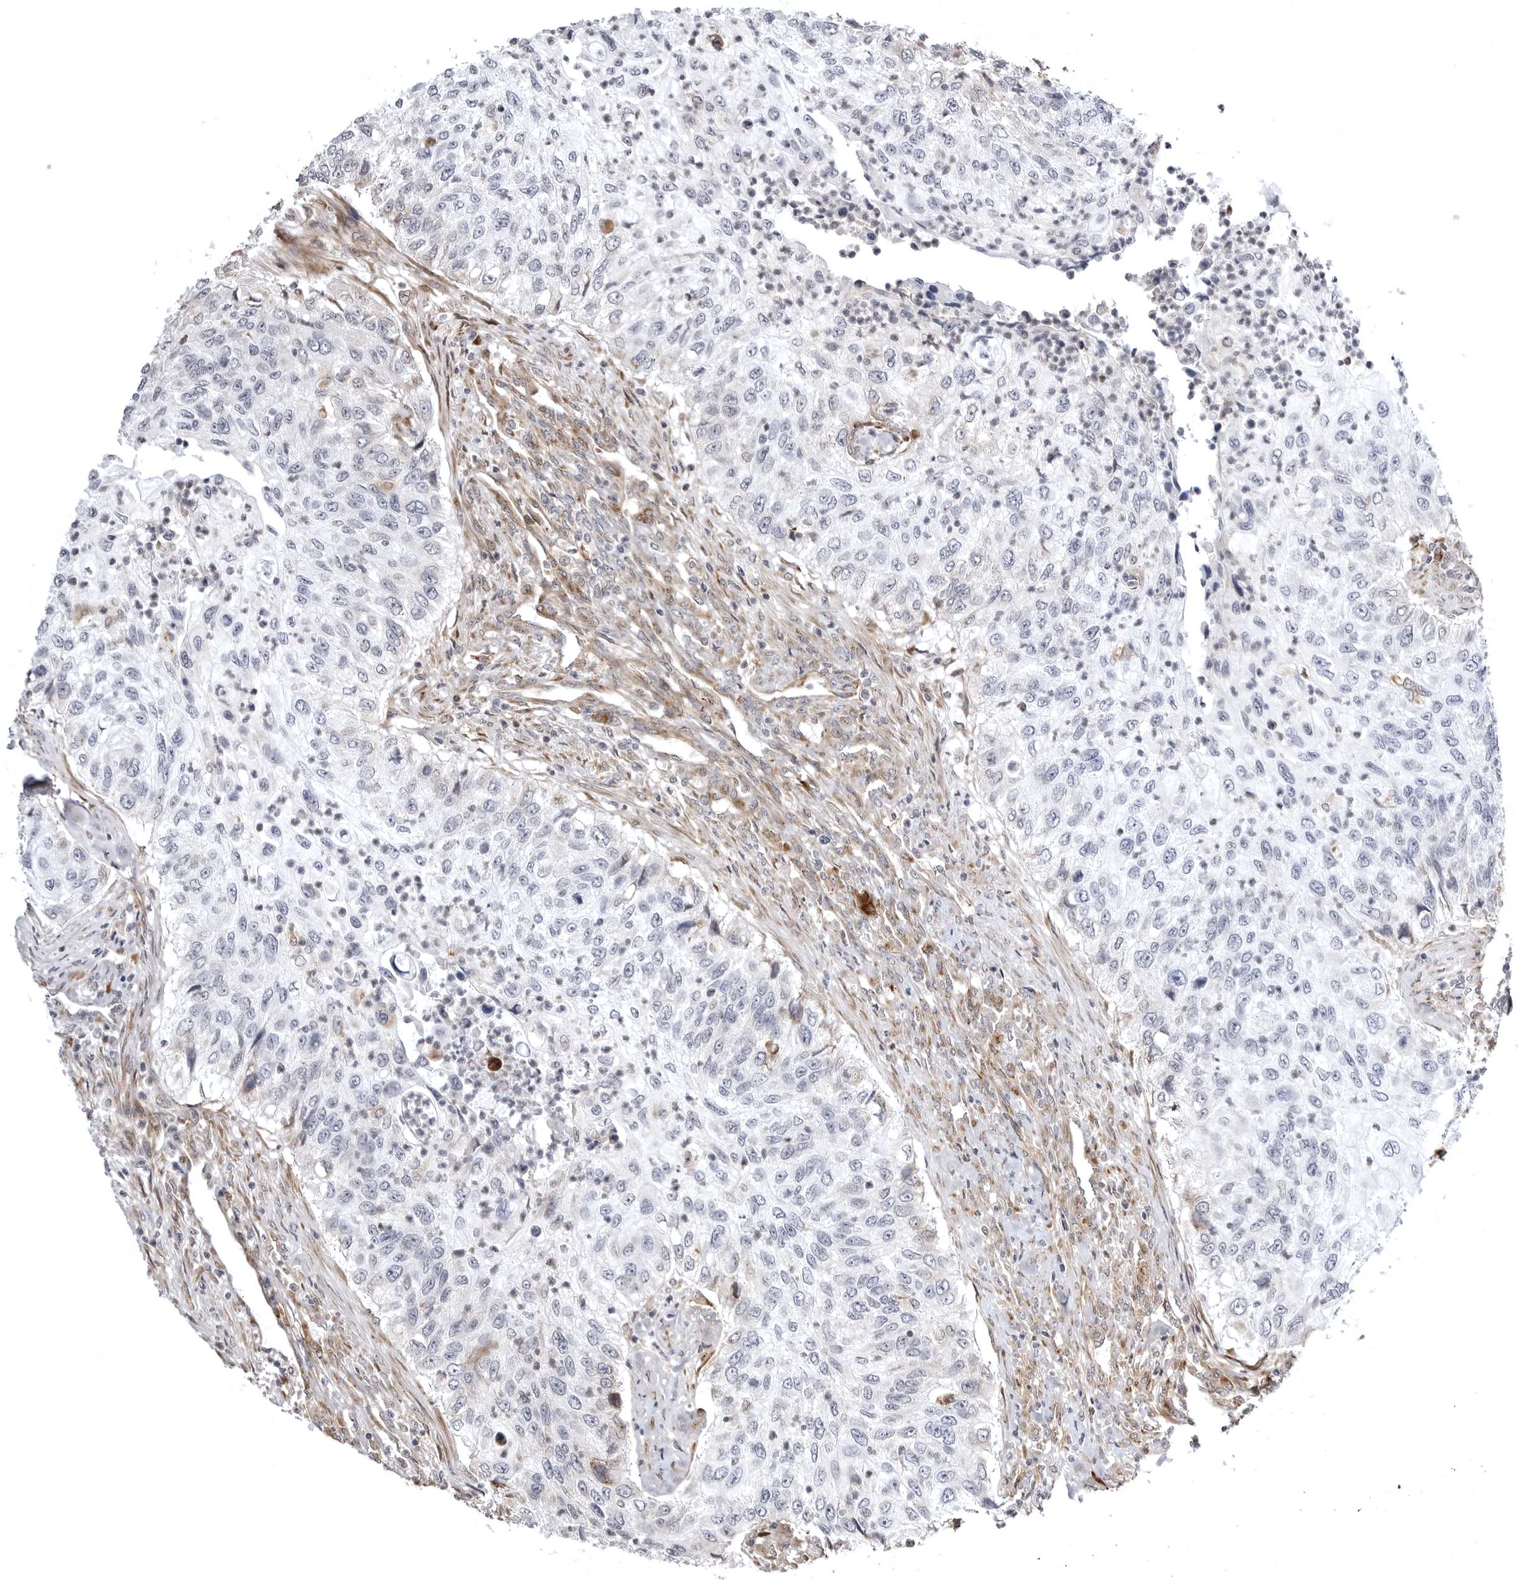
{"staining": {"intensity": "negative", "quantity": "none", "location": "none"}, "tissue": "urothelial cancer", "cell_type": "Tumor cells", "image_type": "cancer", "snomed": [{"axis": "morphology", "description": "Urothelial carcinoma, High grade"}, {"axis": "topography", "description": "Urinary bladder"}], "caption": "Immunohistochemistry (IHC) image of neoplastic tissue: high-grade urothelial carcinoma stained with DAB exhibits no significant protein positivity in tumor cells.", "gene": "ARL5A", "patient": {"sex": "female", "age": 60}}